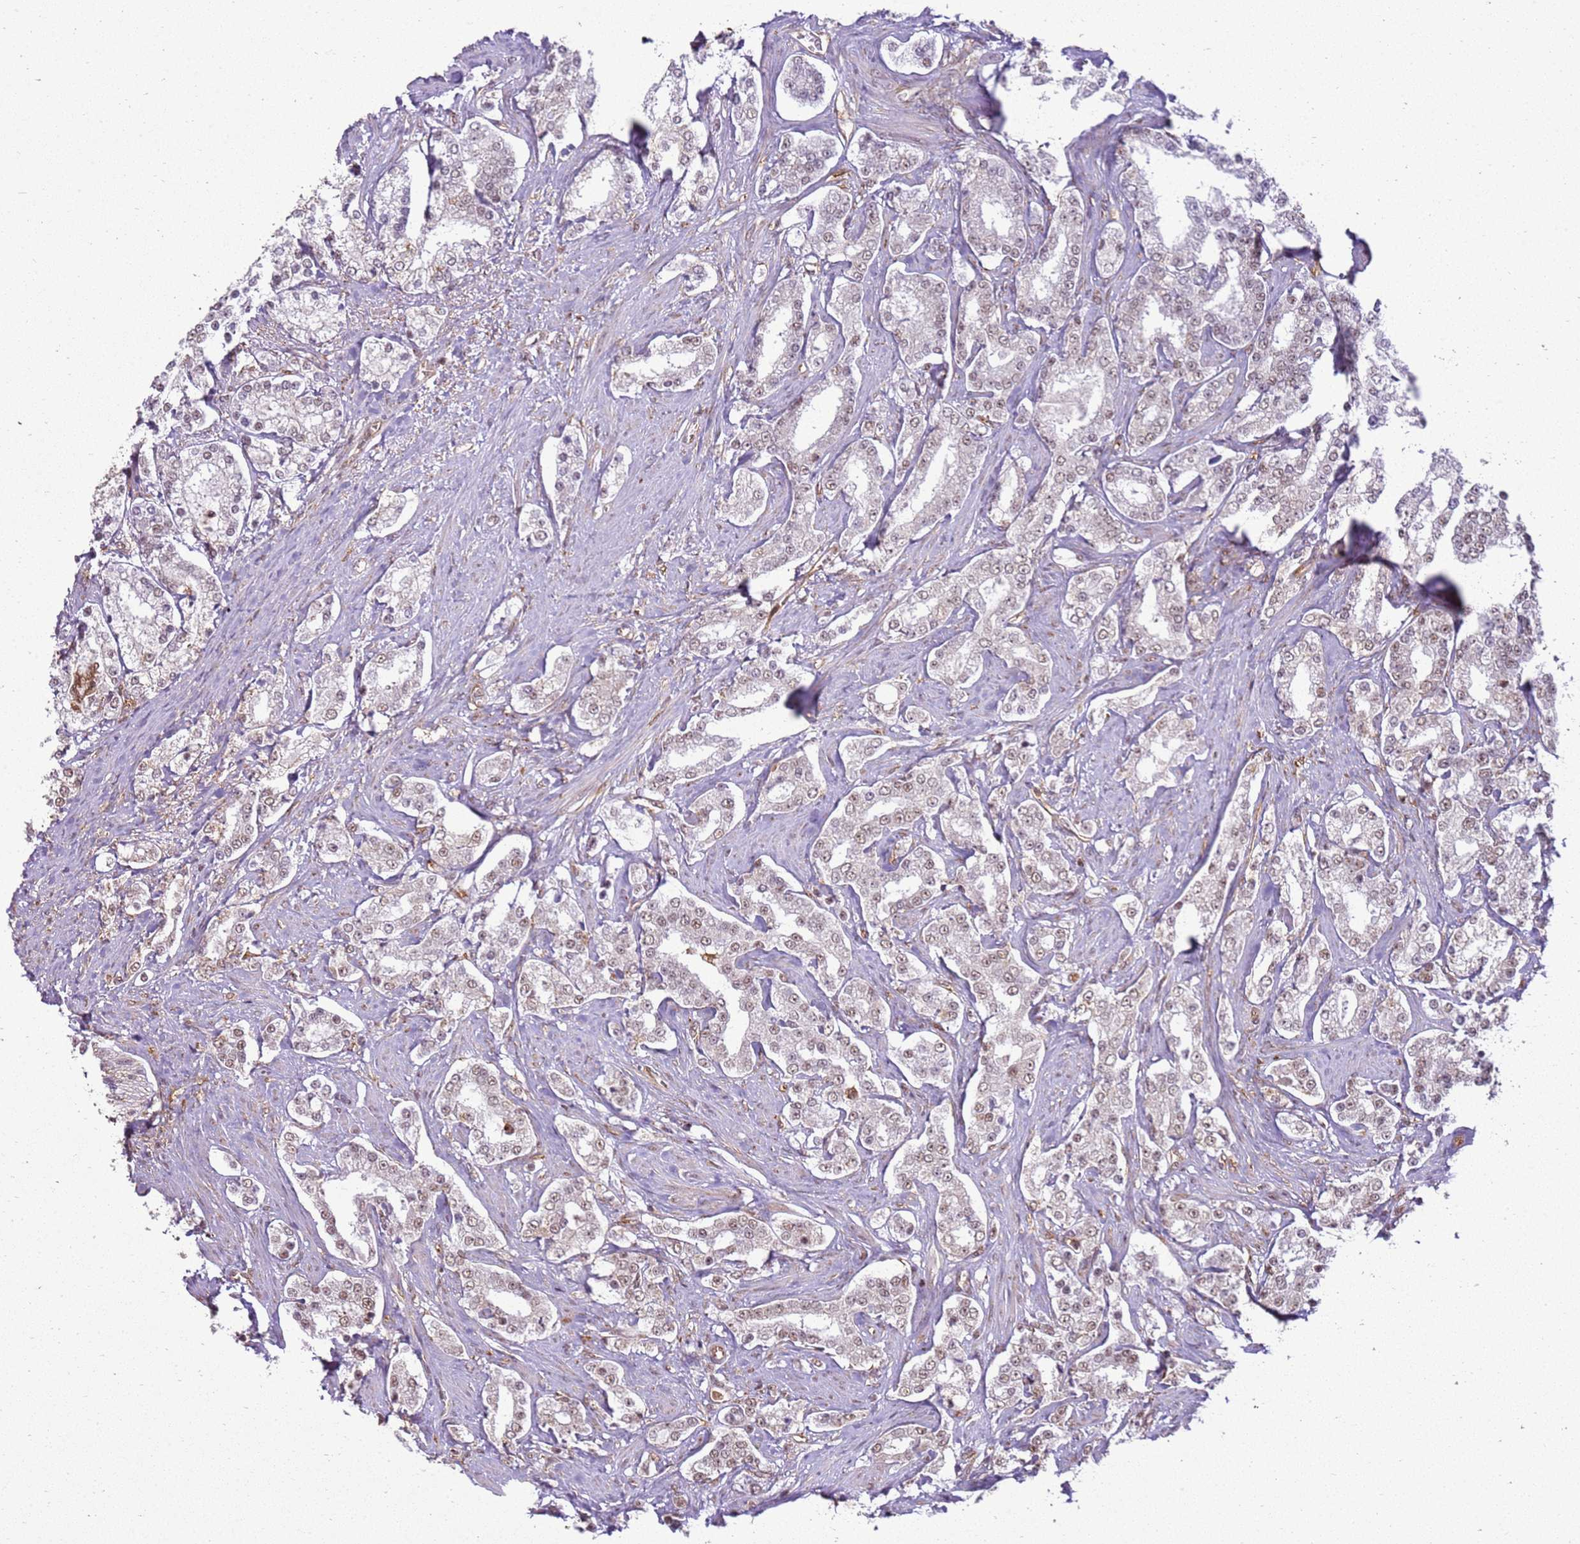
{"staining": {"intensity": "weak", "quantity": ">75%", "location": "nuclear"}, "tissue": "prostate cancer", "cell_type": "Tumor cells", "image_type": "cancer", "snomed": [{"axis": "morphology", "description": "Normal tissue, NOS"}, {"axis": "morphology", "description": "Adenocarcinoma, High grade"}, {"axis": "topography", "description": "Prostate"}], "caption": "Tumor cells display weak nuclear expression in about >75% of cells in prostate cancer.", "gene": "GABRE", "patient": {"sex": "male", "age": 83}}